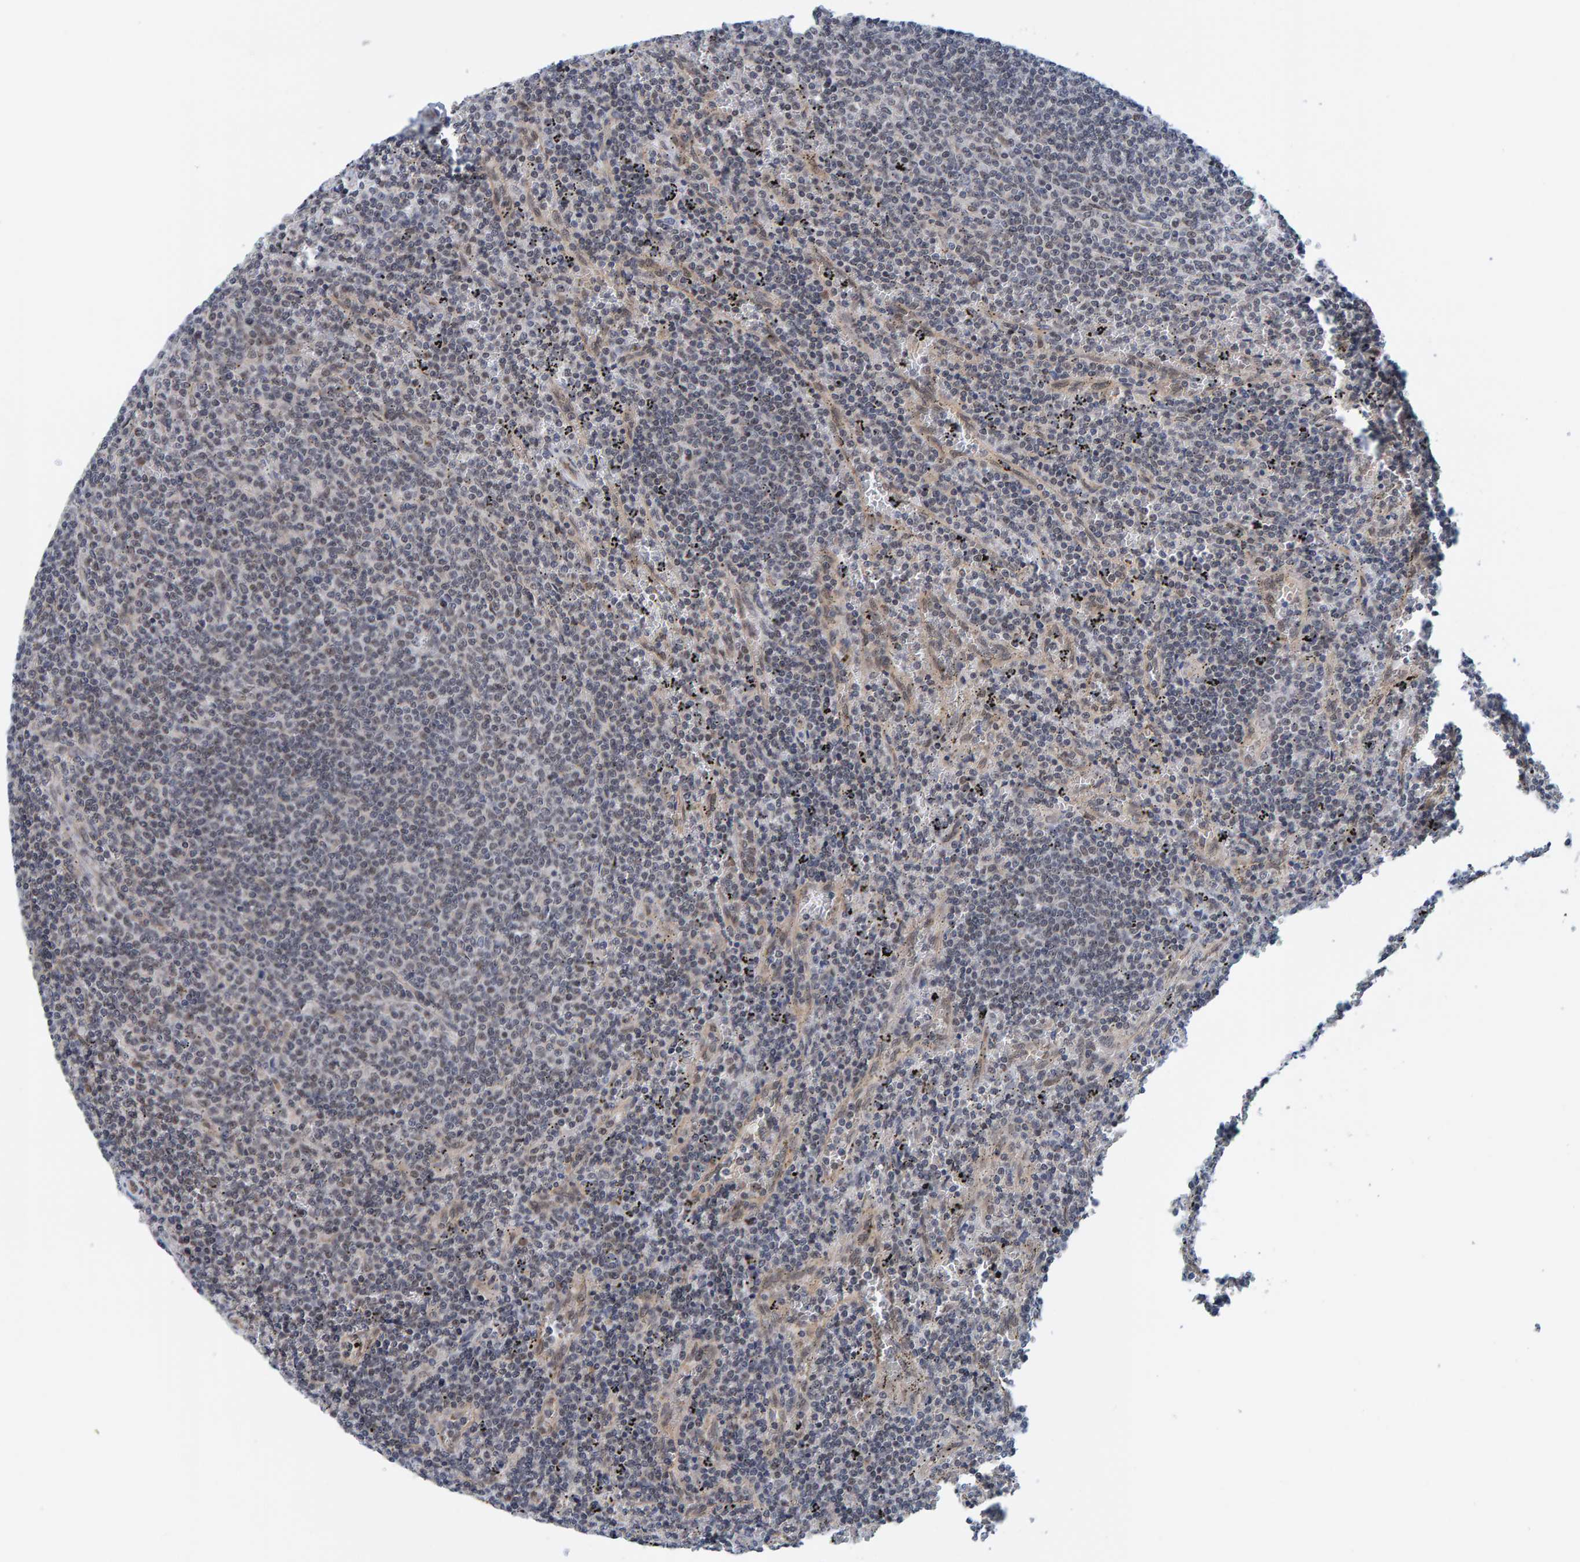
{"staining": {"intensity": "weak", "quantity": "<25%", "location": "nuclear"}, "tissue": "lymphoma", "cell_type": "Tumor cells", "image_type": "cancer", "snomed": [{"axis": "morphology", "description": "Malignant lymphoma, non-Hodgkin's type, Low grade"}, {"axis": "topography", "description": "Spleen"}], "caption": "Immunohistochemistry (IHC) image of neoplastic tissue: lymphoma stained with DAB demonstrates no significant protein staining in tumor cells.", "gene": "SCRN2", "patient": {"sex": "female", "age": 50}}